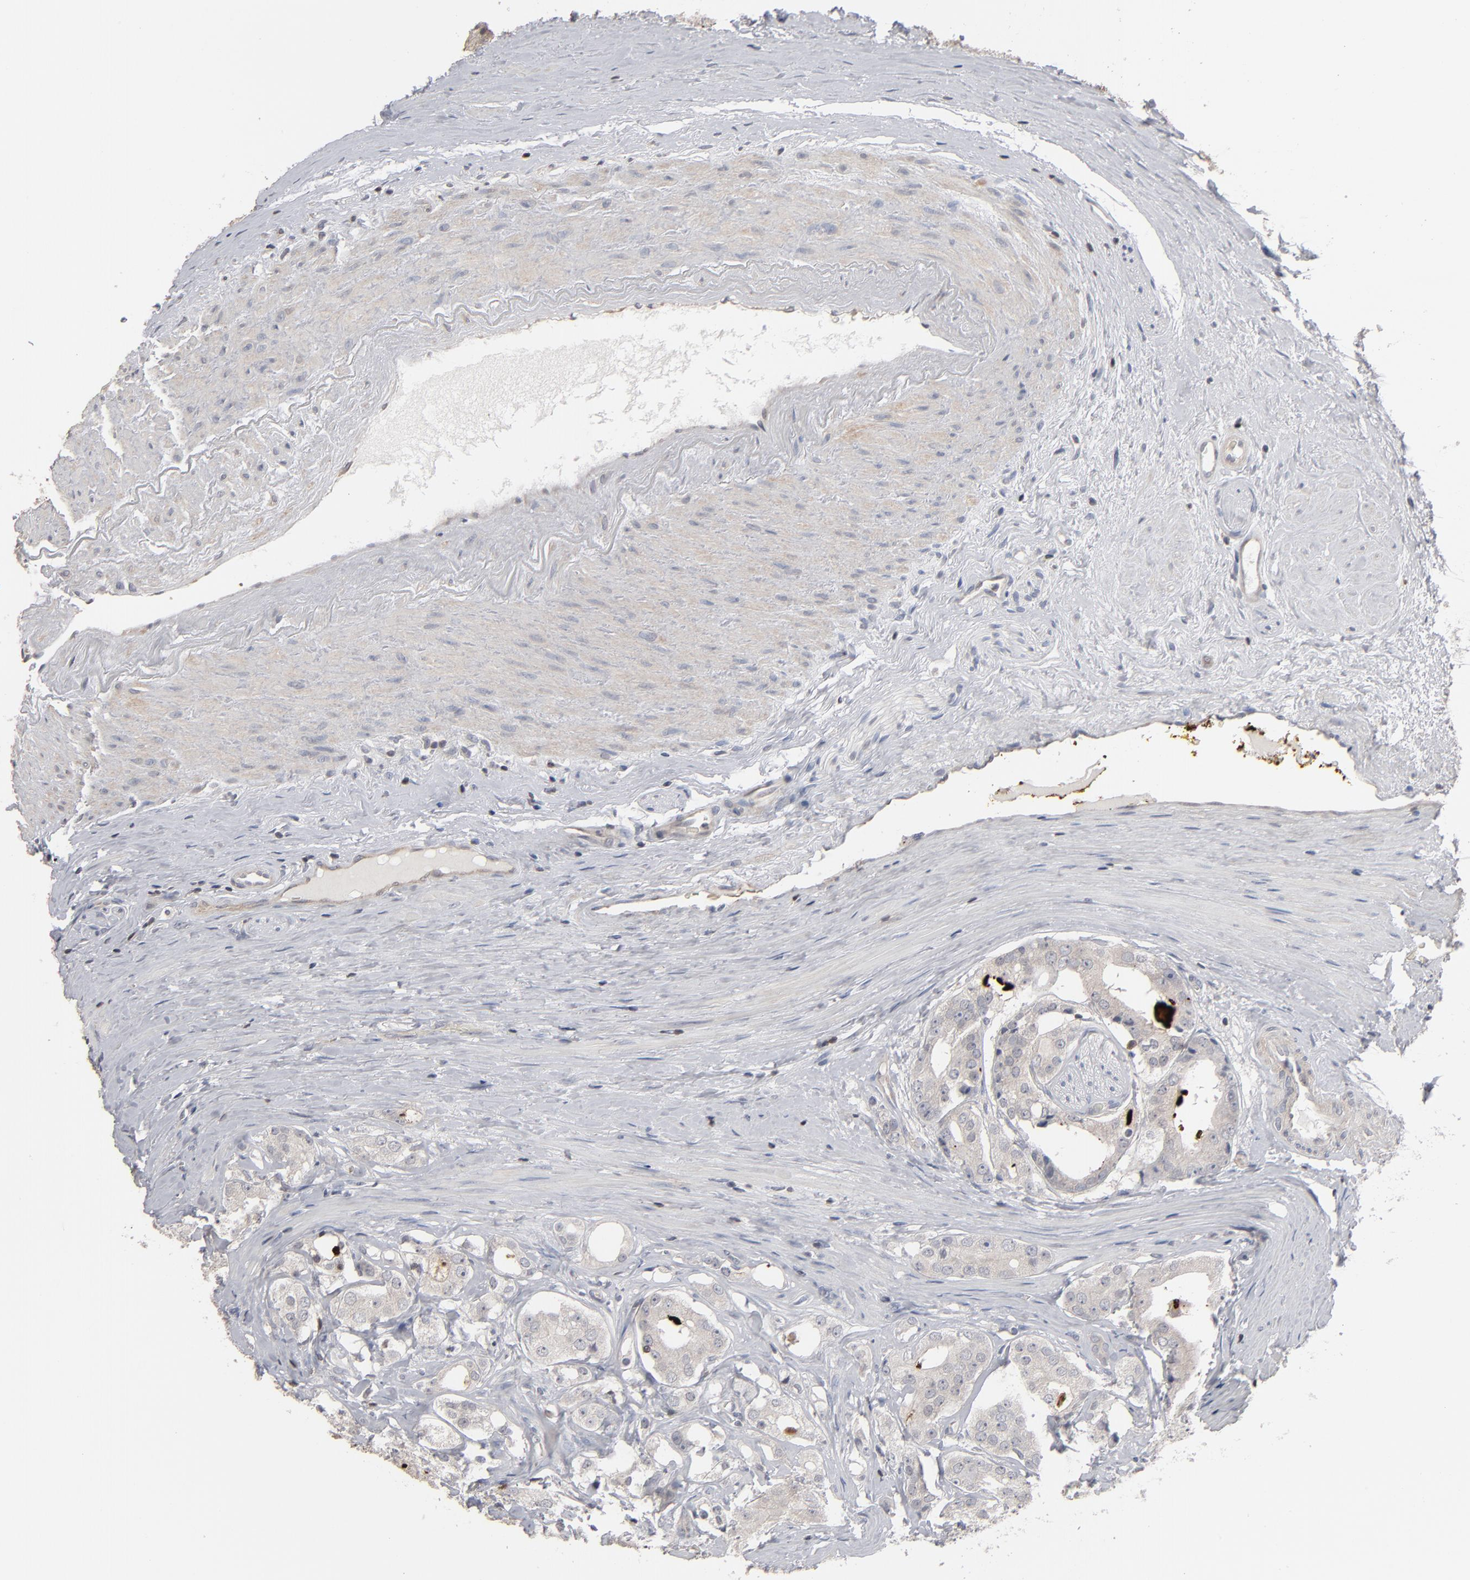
{"staining": {"intensity": "negative", "quantity": "none", "location": "none"}, "tissue": "prostate cancer", "cell_type": "Tumor cells", "image_type": "cancer", "snomed": [{"axis": "morphology", "description": "Adenocarcinoma, High grade"}, {"axis": "topography", "description": "Prostate"}], "caption": "High power microscopy histopathology image of an IHC image of prostate adenocarcinoma (high-grade), revealing no significant expression in tumor cells.", "gene": "STAT4", "patient": {"sex": "male", "age": 68}}